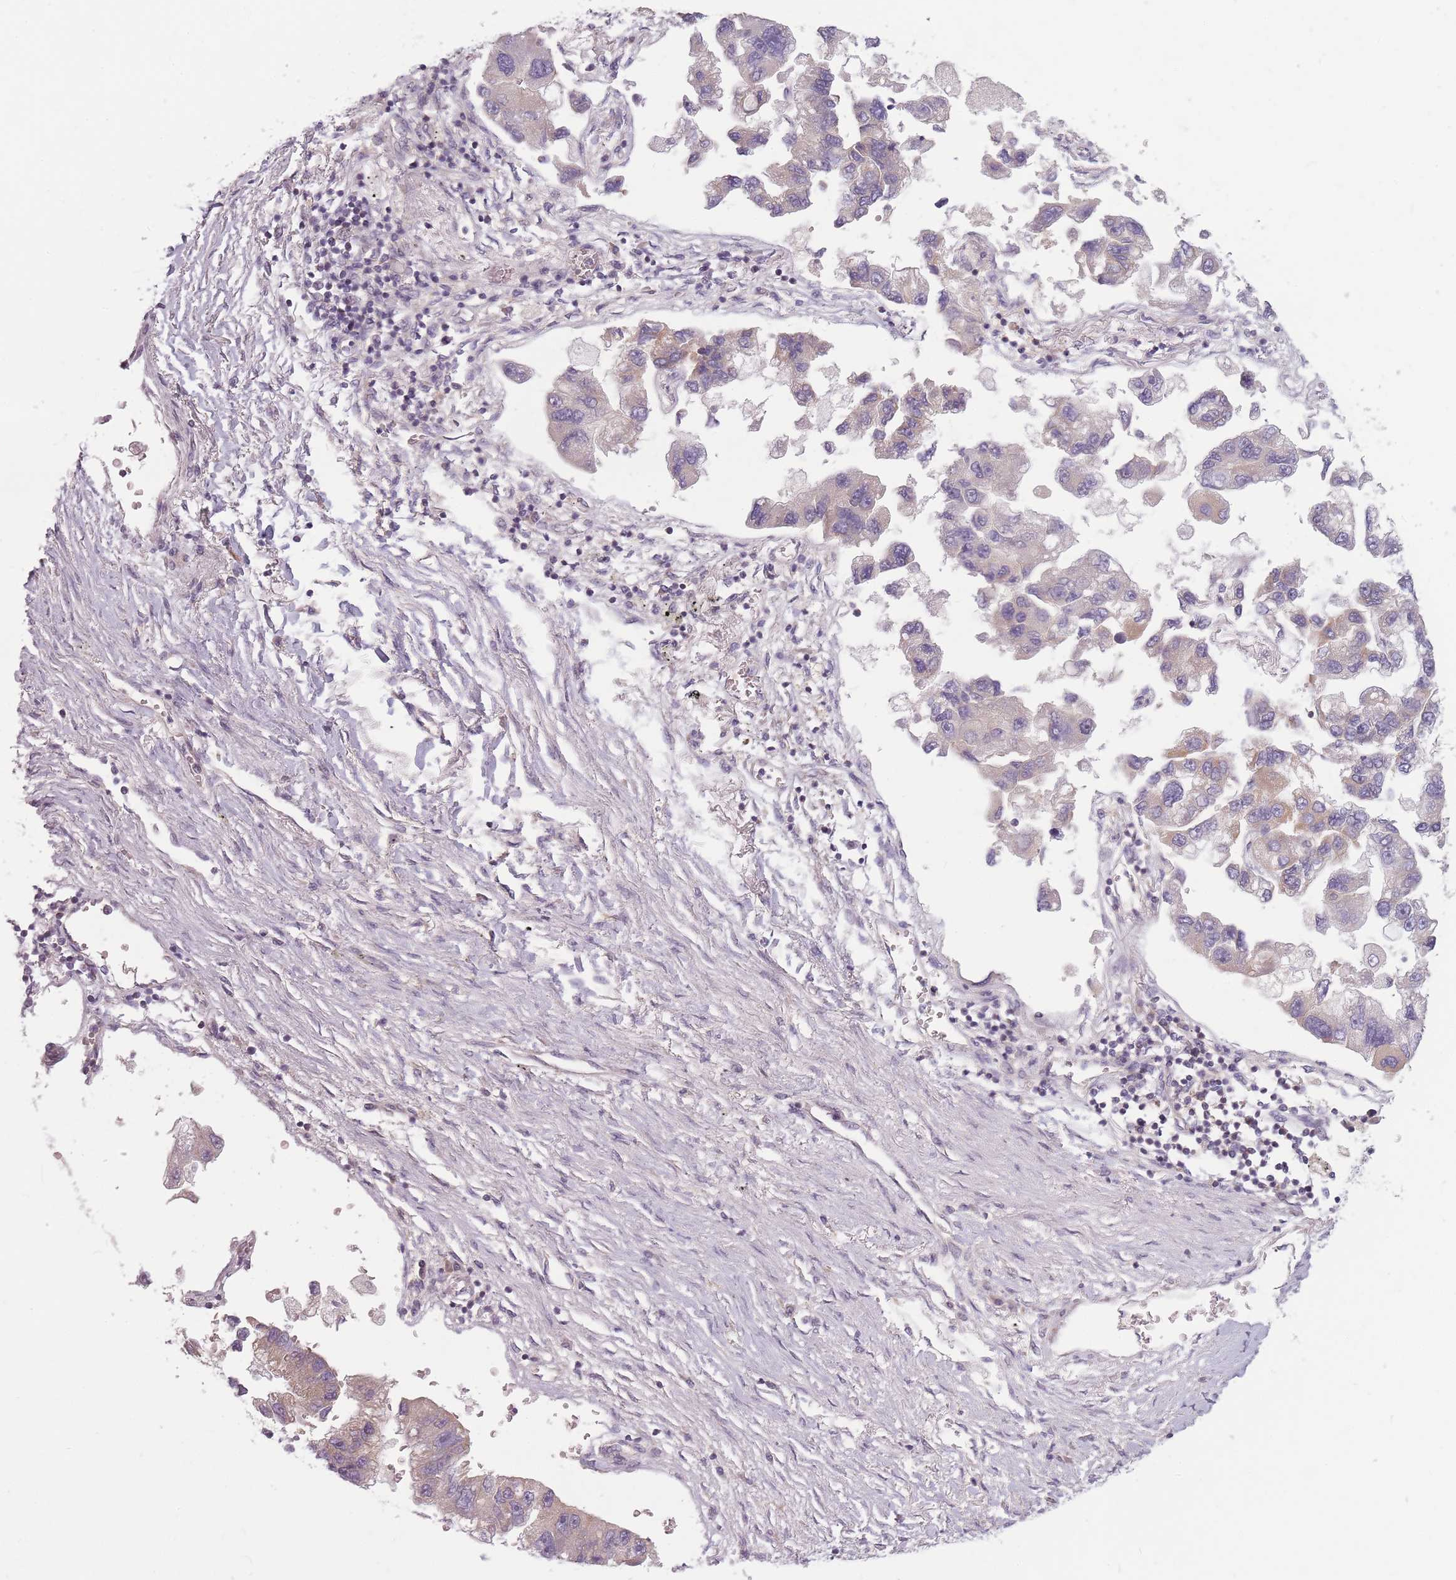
{"staining": {"intensity": "moderate", "quantity": "<25%", "location": "cytoplasmic/membranous"}, "tissue": "lung cancer", "cell_type": "Tumor cells", "image_type": "cancer", "snomed": [{"axis": "morphology", "description": "Adenocarcinoma, NOS"}, {"axis": "topography", "description": "Lung"}], "caption": "Tumor cells display low levels of moderate cytoplasmic/membranous expression in approximately <25% of cells in human lung cancer (adenocarcinoma).", "gene": "NT5DC2", "patient": {"sex": "female", "age": 54}}